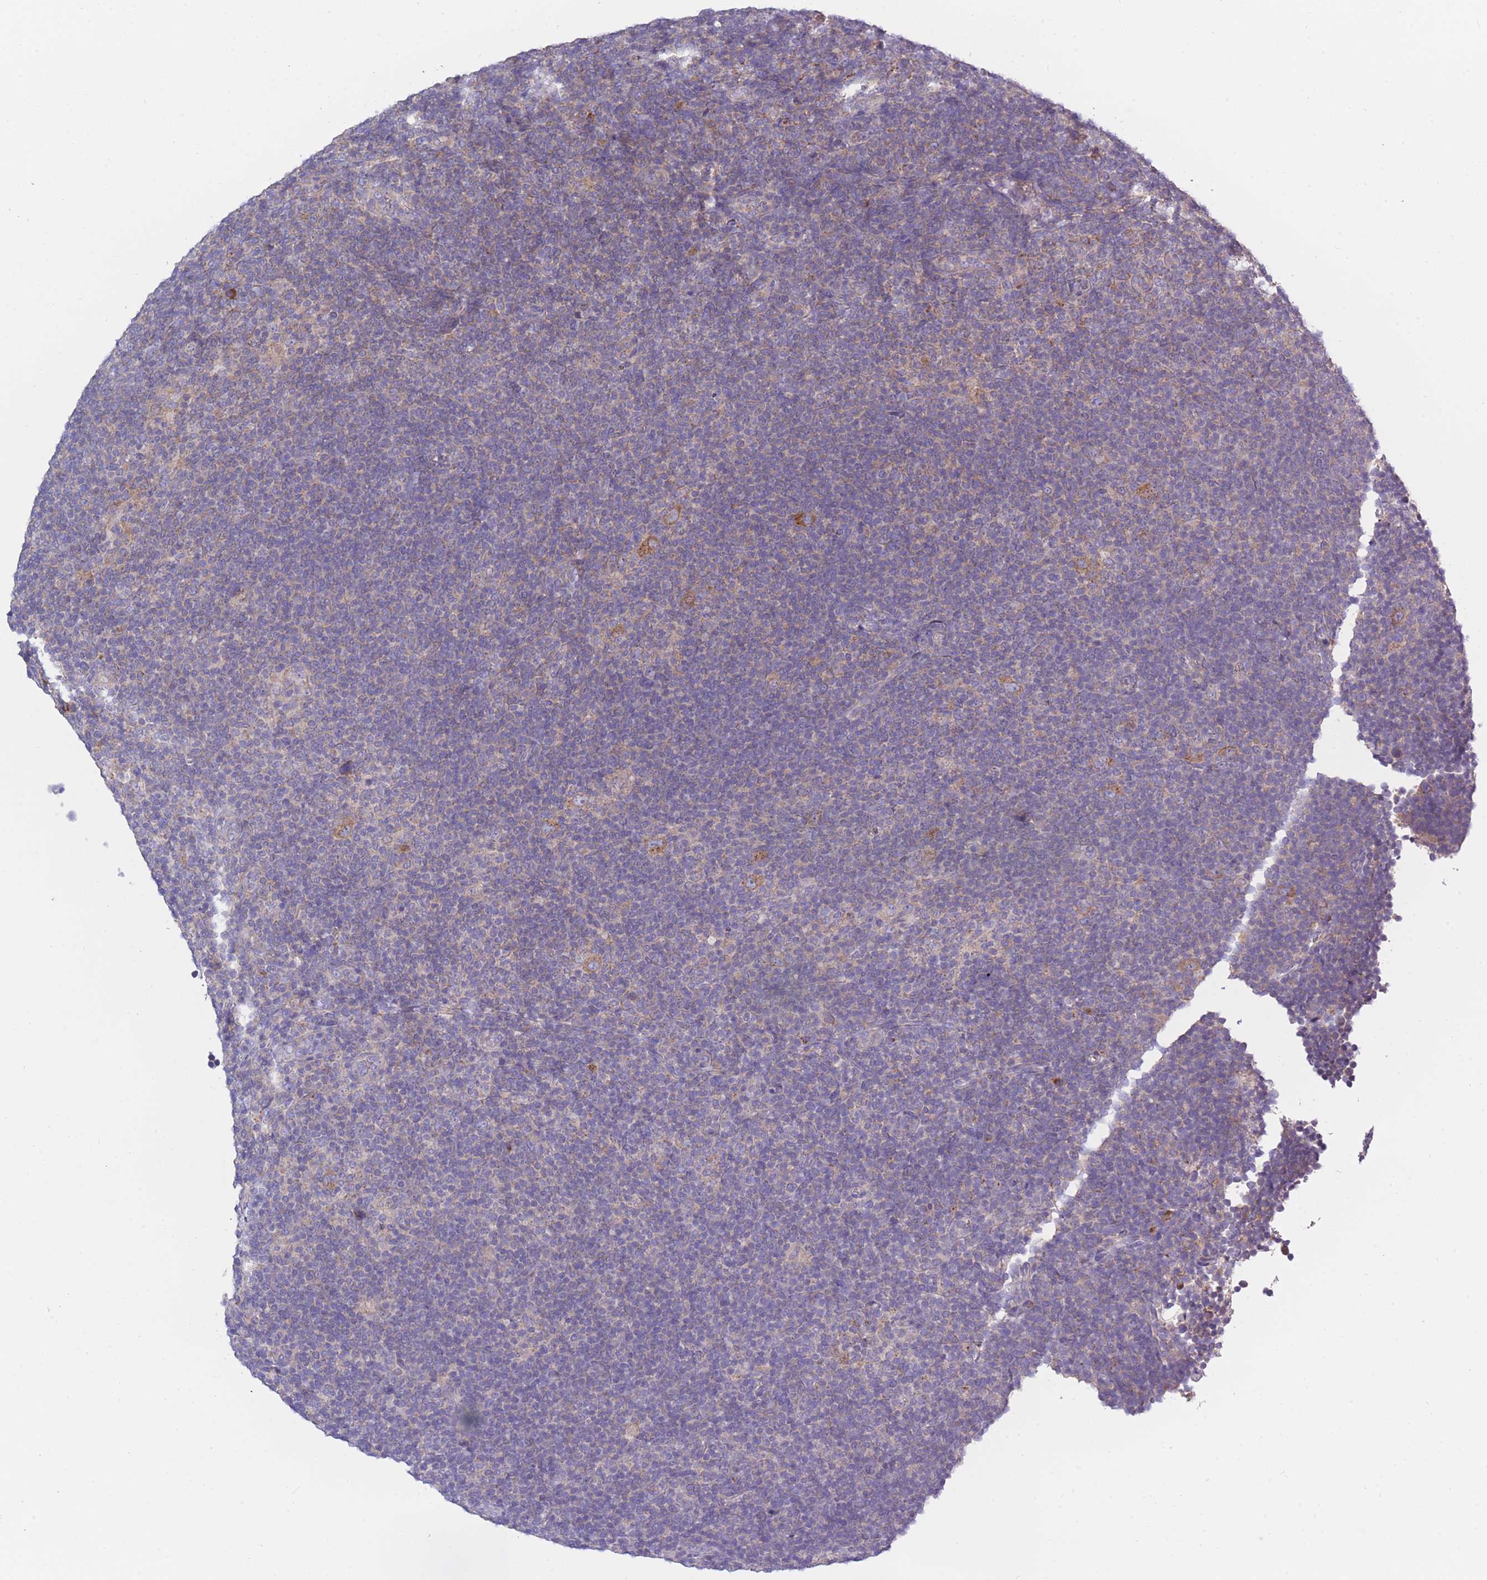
{"staining": {"intensity": "moderate", "quantity": ">75%", "location": "cytoplasmic/membranous"}, "tissue": "lymphoma", "cell_type": "Tumor cells", "image_type": "cancer", "snomed": [{"axis": "morphology", "description": "Hodgkin's disease, NOS"}, {"axis": "topography", "description": "Lymph node"}], "caption": "A brown stain highlights moderate cytoplasmic/membranous positivity of a protein in human lymphoma tumor cells.", "gene": "COPG2", "patient": {"sex": "female", "age": 57}}